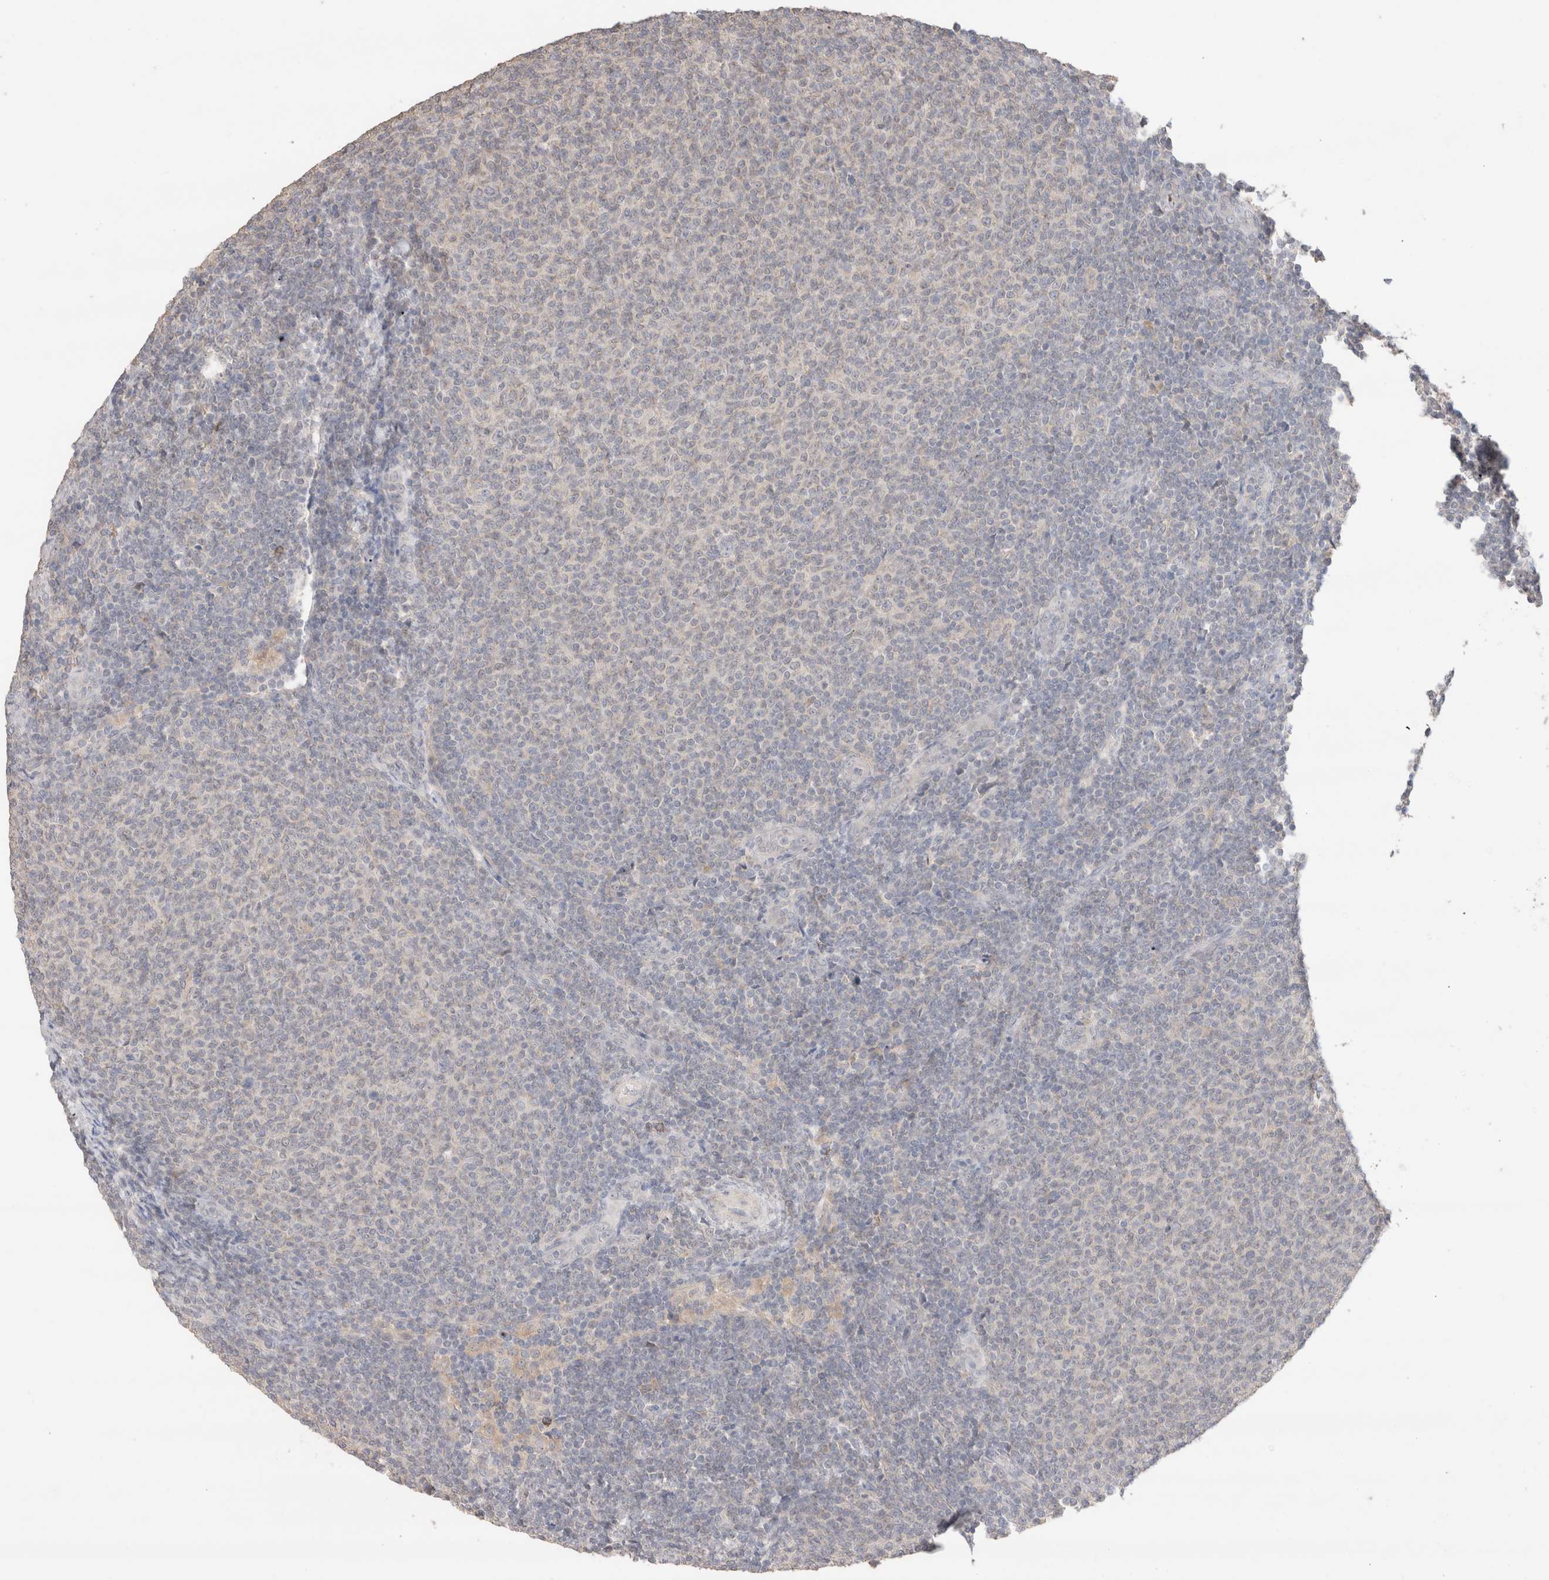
{"staining": {"intensity": "negative", "quantity": "none", "location": "none"}, "tissue": "lymphoma", "cell_type": "Tumor cells", "image_type": "cancer", "snomed": [{"axis": "morphology", "description": "Malignant lymphoma, non-Hodgkin's type, Low grade"}, {"axis": "topography", "description": "Lymph node"}], "caption": "Human malignant lymphoma, non-Hodgkin's type (low-grade) stained for a protein using immunohistochemistry exhibits no positivity in tumor cells.", "gene": "TRIM41", "patient": {"sex": "male", "age": 66}}